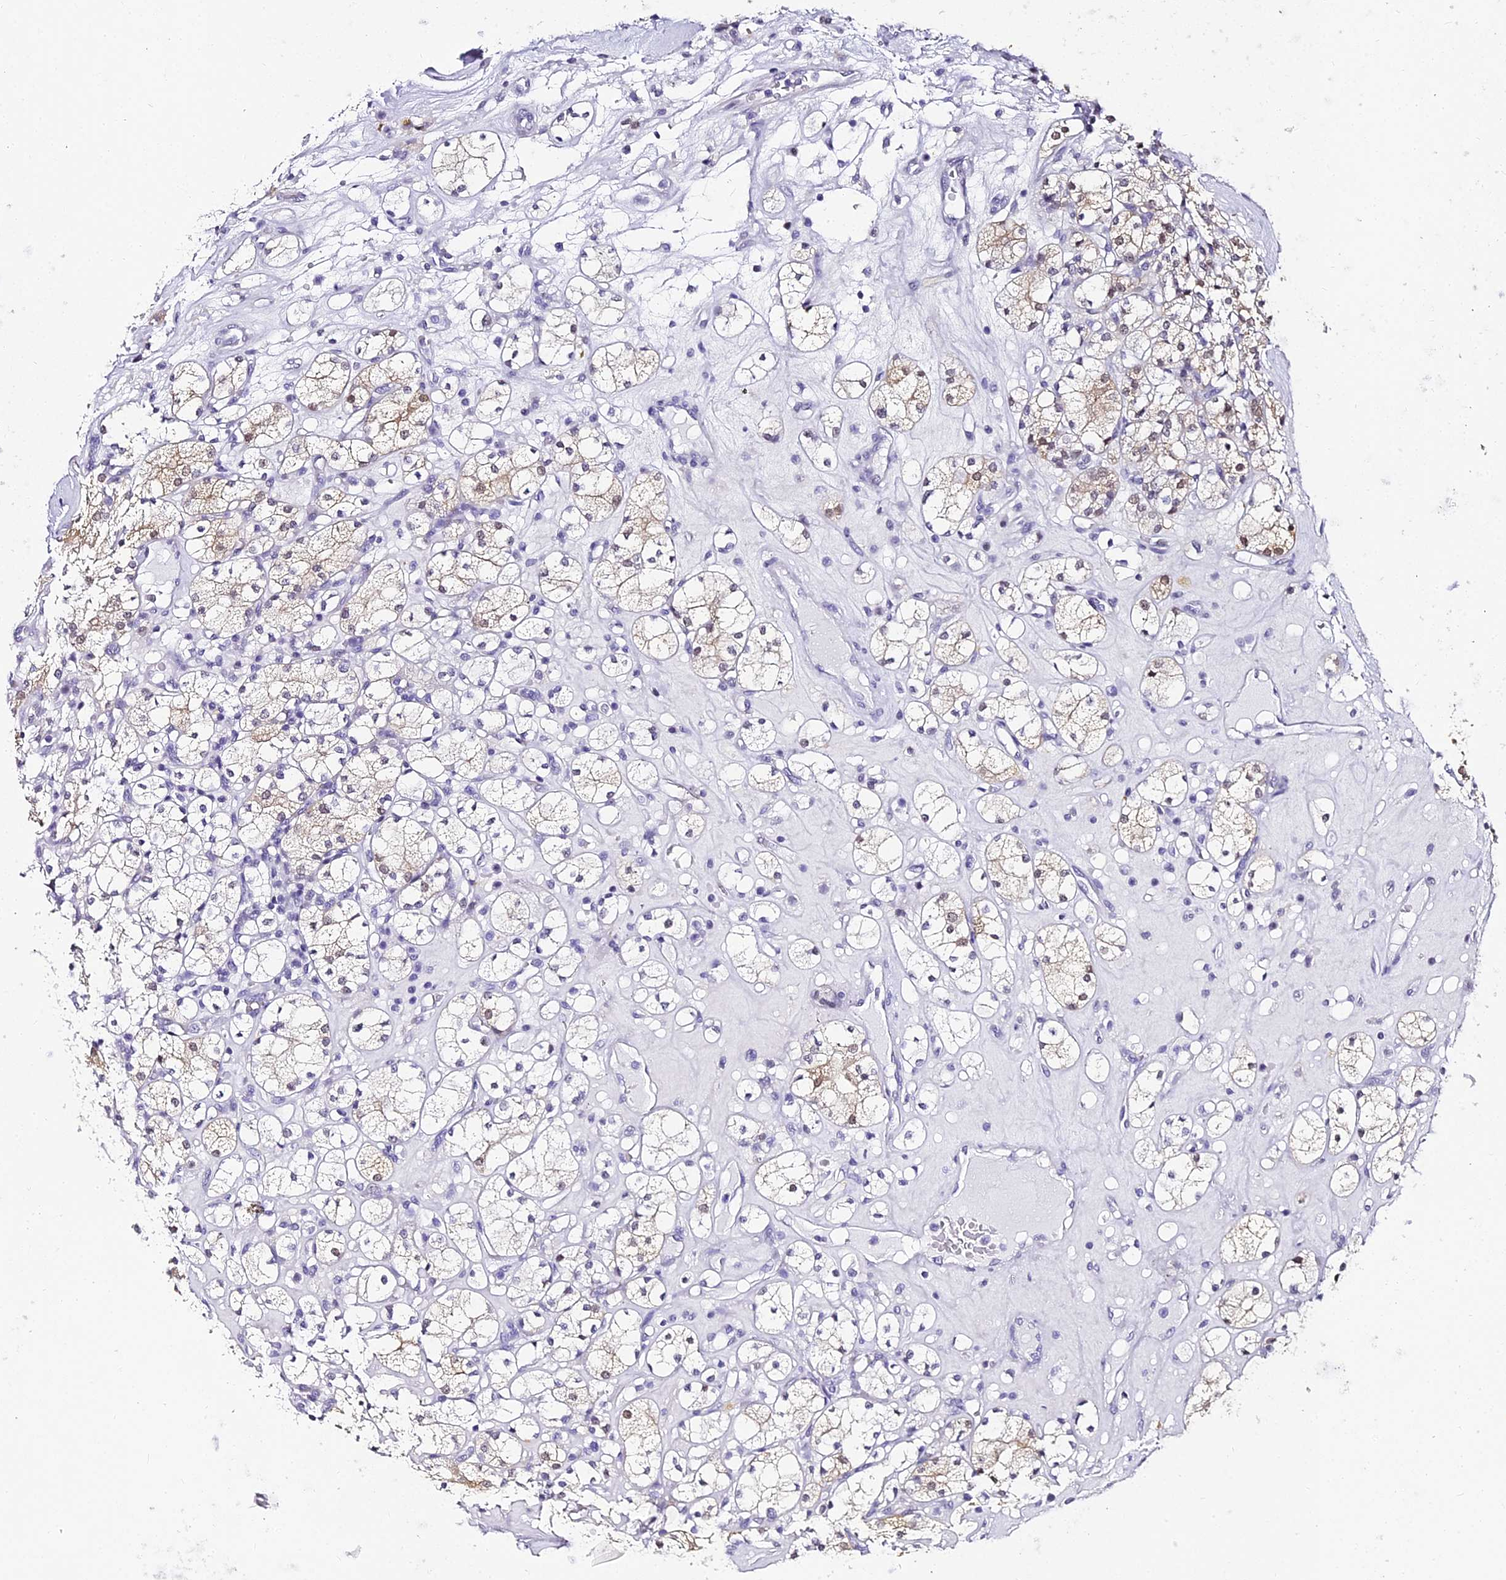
{"staining": {"intensity": "weak", "quantity": "25%-75%", "location": "cytoplasmic/membranous,nuclear"}, "tissue": "renal cancer", "cell_type": "Tumor cells", "image_type": "cancer", "snomed": [{"axis": "morphology", "description": "Adenocarcinoma, NOS"}, {"axis": "topography", "description": "Kidney"}], "caption": "IHC histopathology image of adenocarcinoma (renal) stained for a protein (brown), which displays low levels of weak cytoplasmic/membranous and nuclear positivity in approximately 25%-75% of tumor cells.", "gene": "ABHD14A-ACY1", "patient": {"sex": "male", "age": 77}}